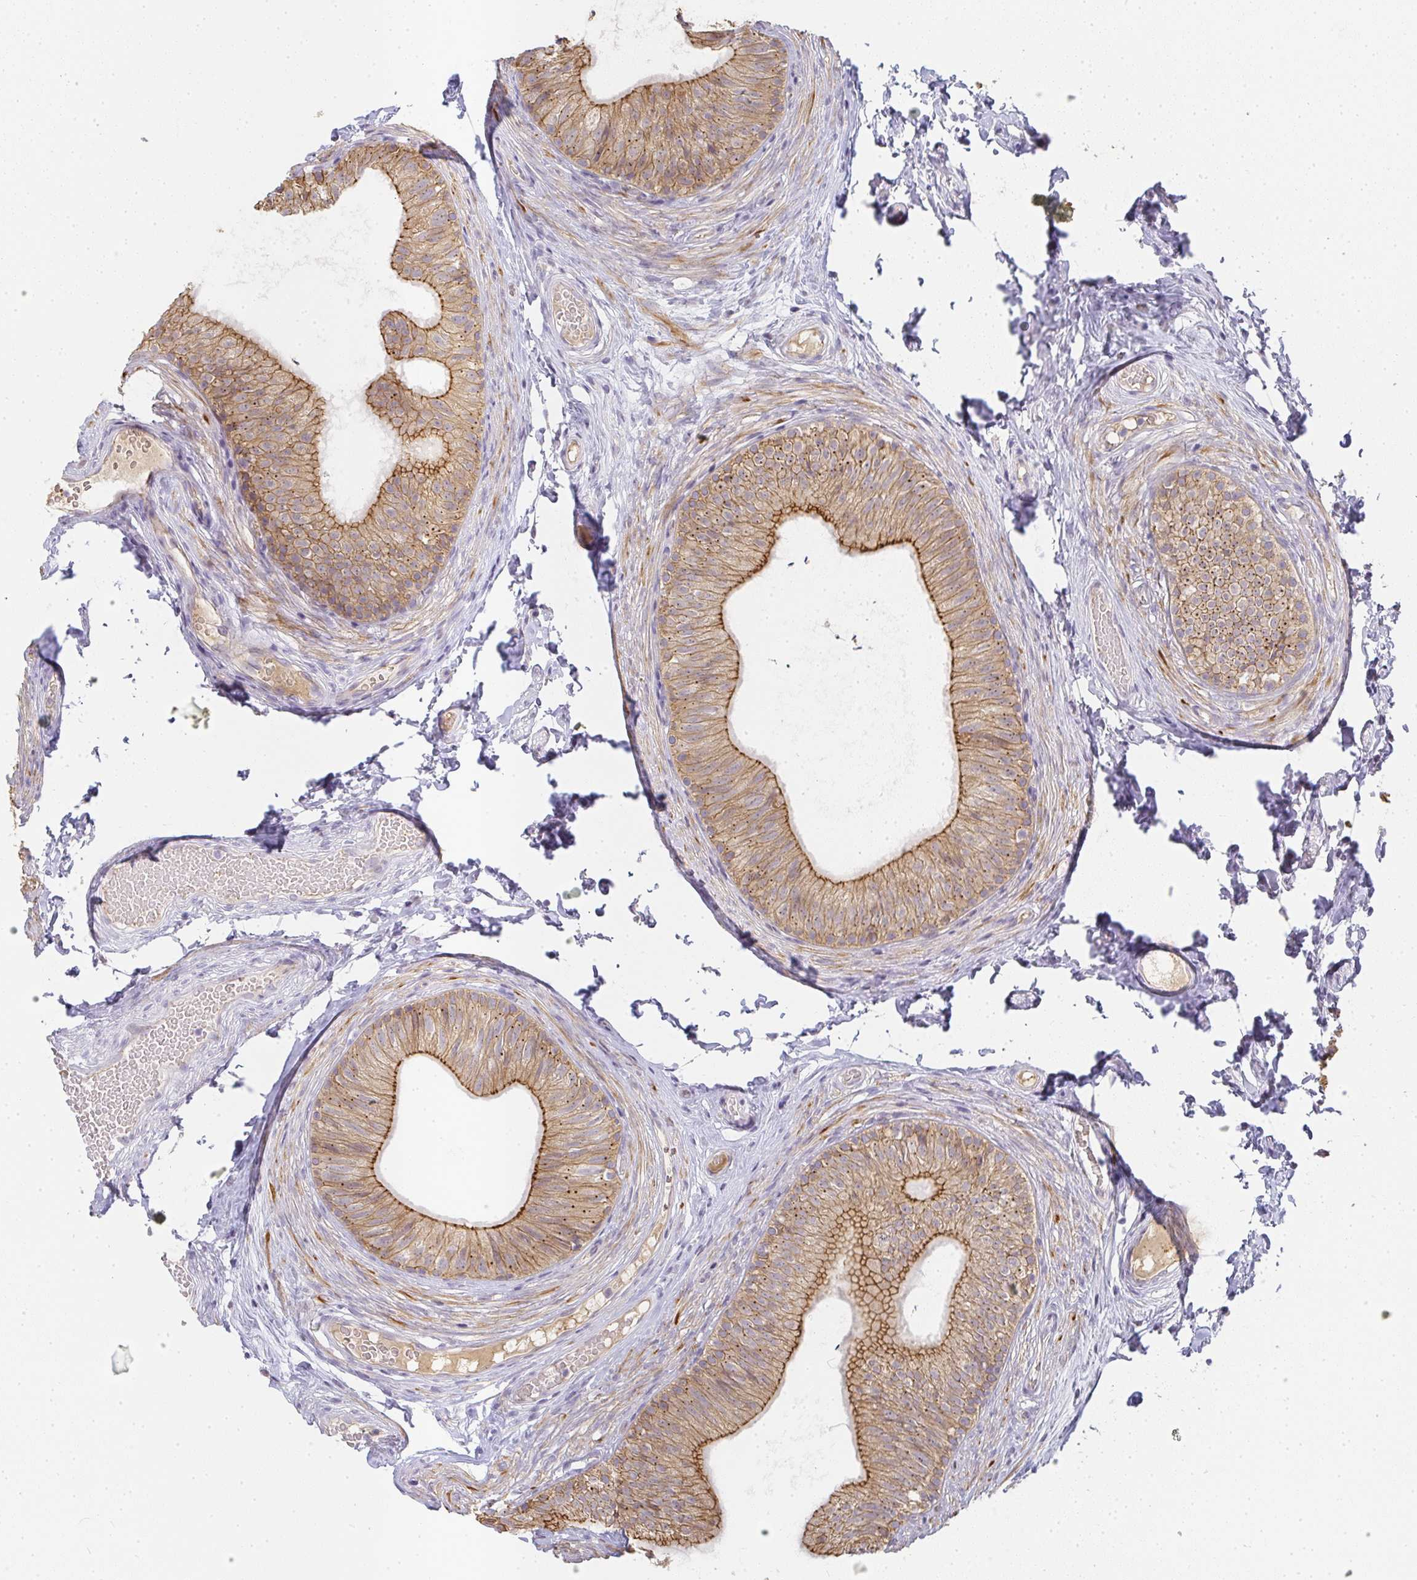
{"staining": {"intensity": "moderate", "quantity": "25%-75%", "location": "cytoplasmic/membranous"}, "tissue": "epididymis", "cell_type": "Glandular cells", "image_type": "normal", "snomed": [{"axis": "morphology", "description": "Normal tissue, NOS"}, {"axis": "topography", "description": "Epididymis, spermatic cord, NOS"}, {"axis": "topography", "description": "Epididymis"}, {"axis": "topography", "description": "Peripheral nerve tissue"}], "caption": "The micrograph shows staining of normal epididymis, revealing moderate cytoplasmic/membranous protein positivity (brown color) within glandular cells.", "gene": "SLC35B3", "patient": {"sex": "male", "age": 29}}